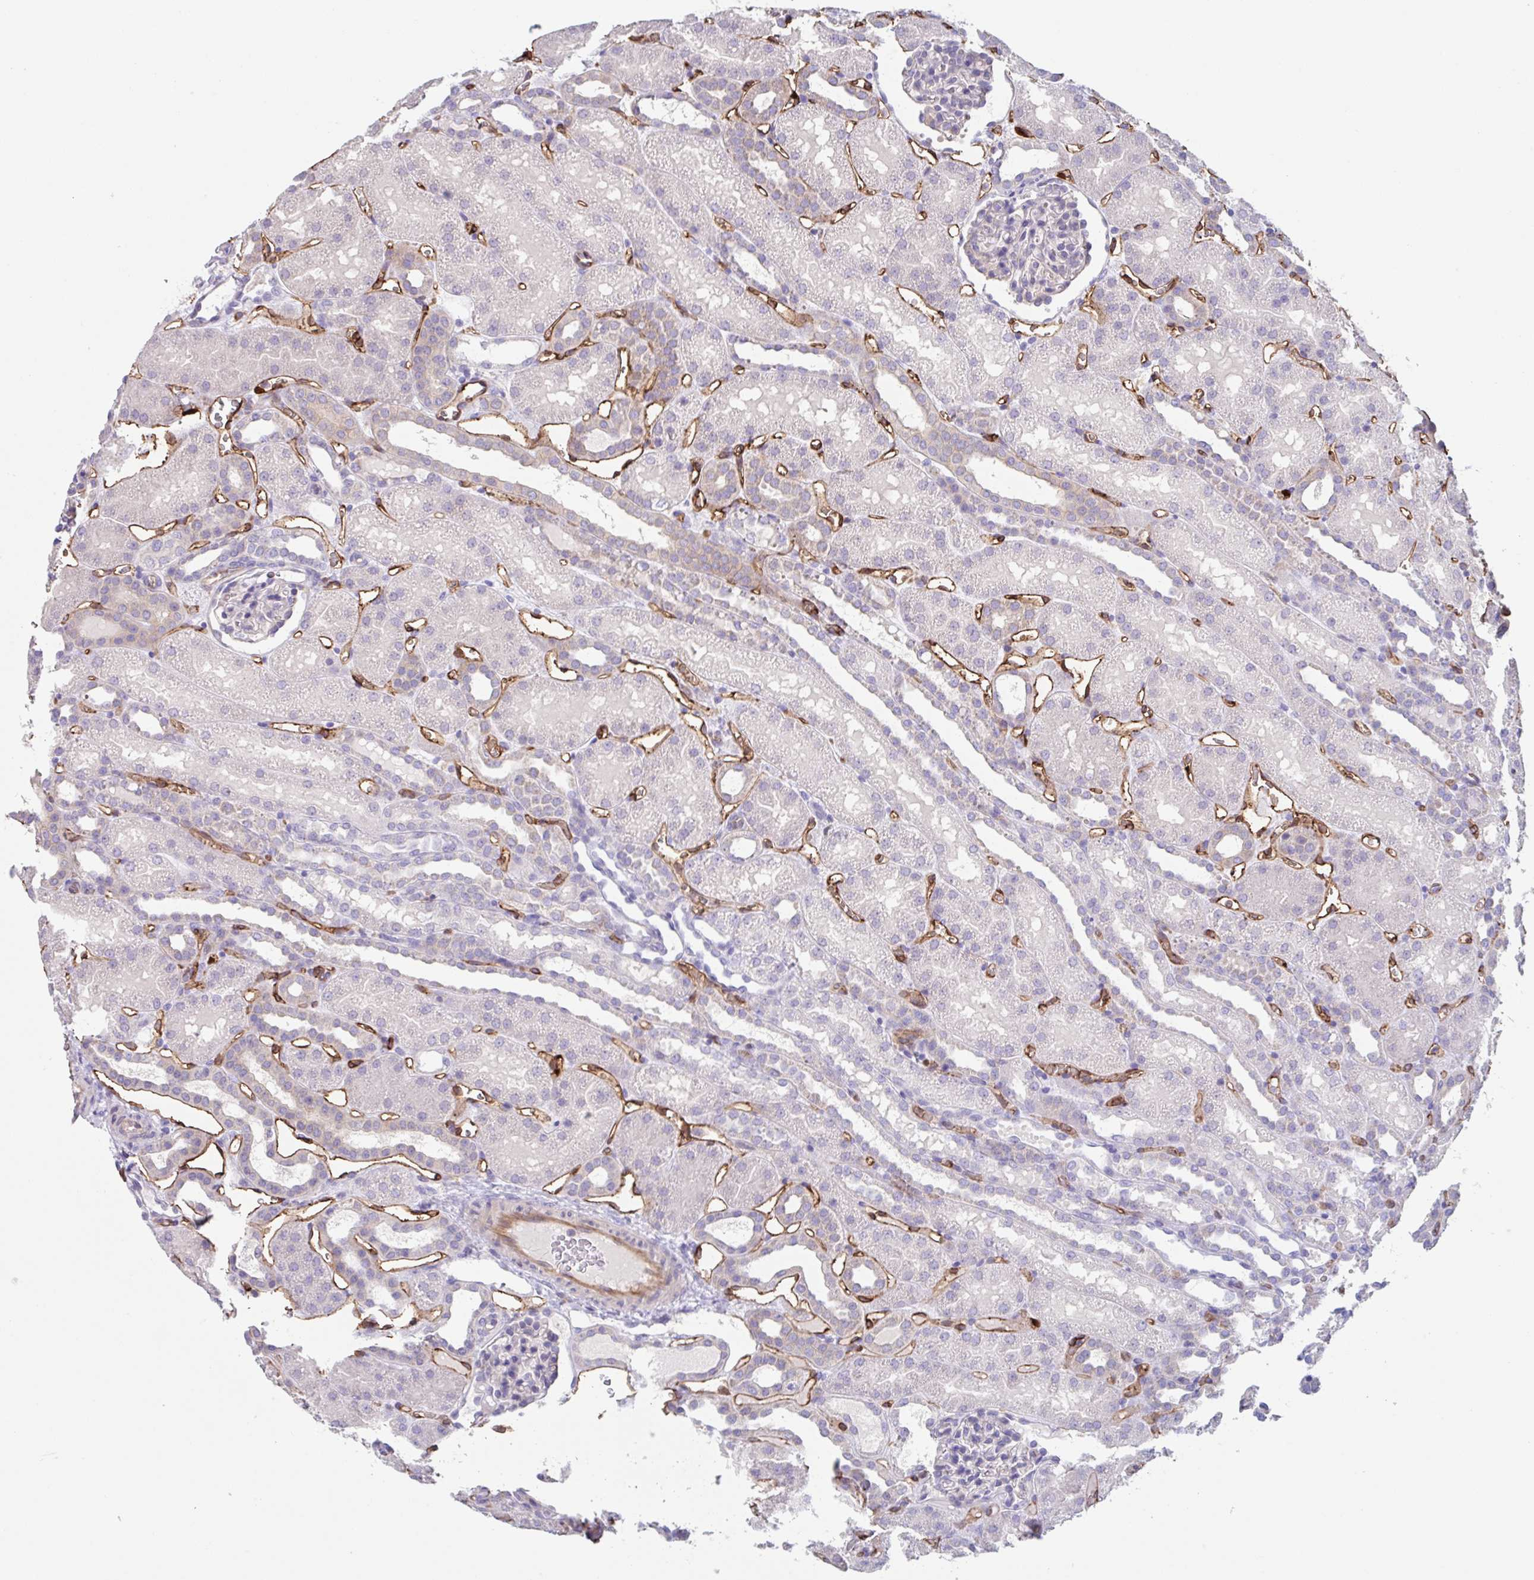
{"staining": {"intensity": "weak", "quantity": "25%-75%", "location": "cytoplasmic/membranous"}, "tissue": "kidney", "cell_type": "Cells in glomeruli", "image_type": "normal", "snomed": [{"axis": "morphology", "description": "Normal tissue, NOS"}, {"axis": "topography", "description": "Kidney"}], "caption": "DAB immunohistochemical staining of normal human kidney exhibits weak cytoplasmic/membranous protein staining in approximately 25%-75% of cells in glomeruli.", "gene": "EHD4", "patient": {"sex": "male", "age": 2}}